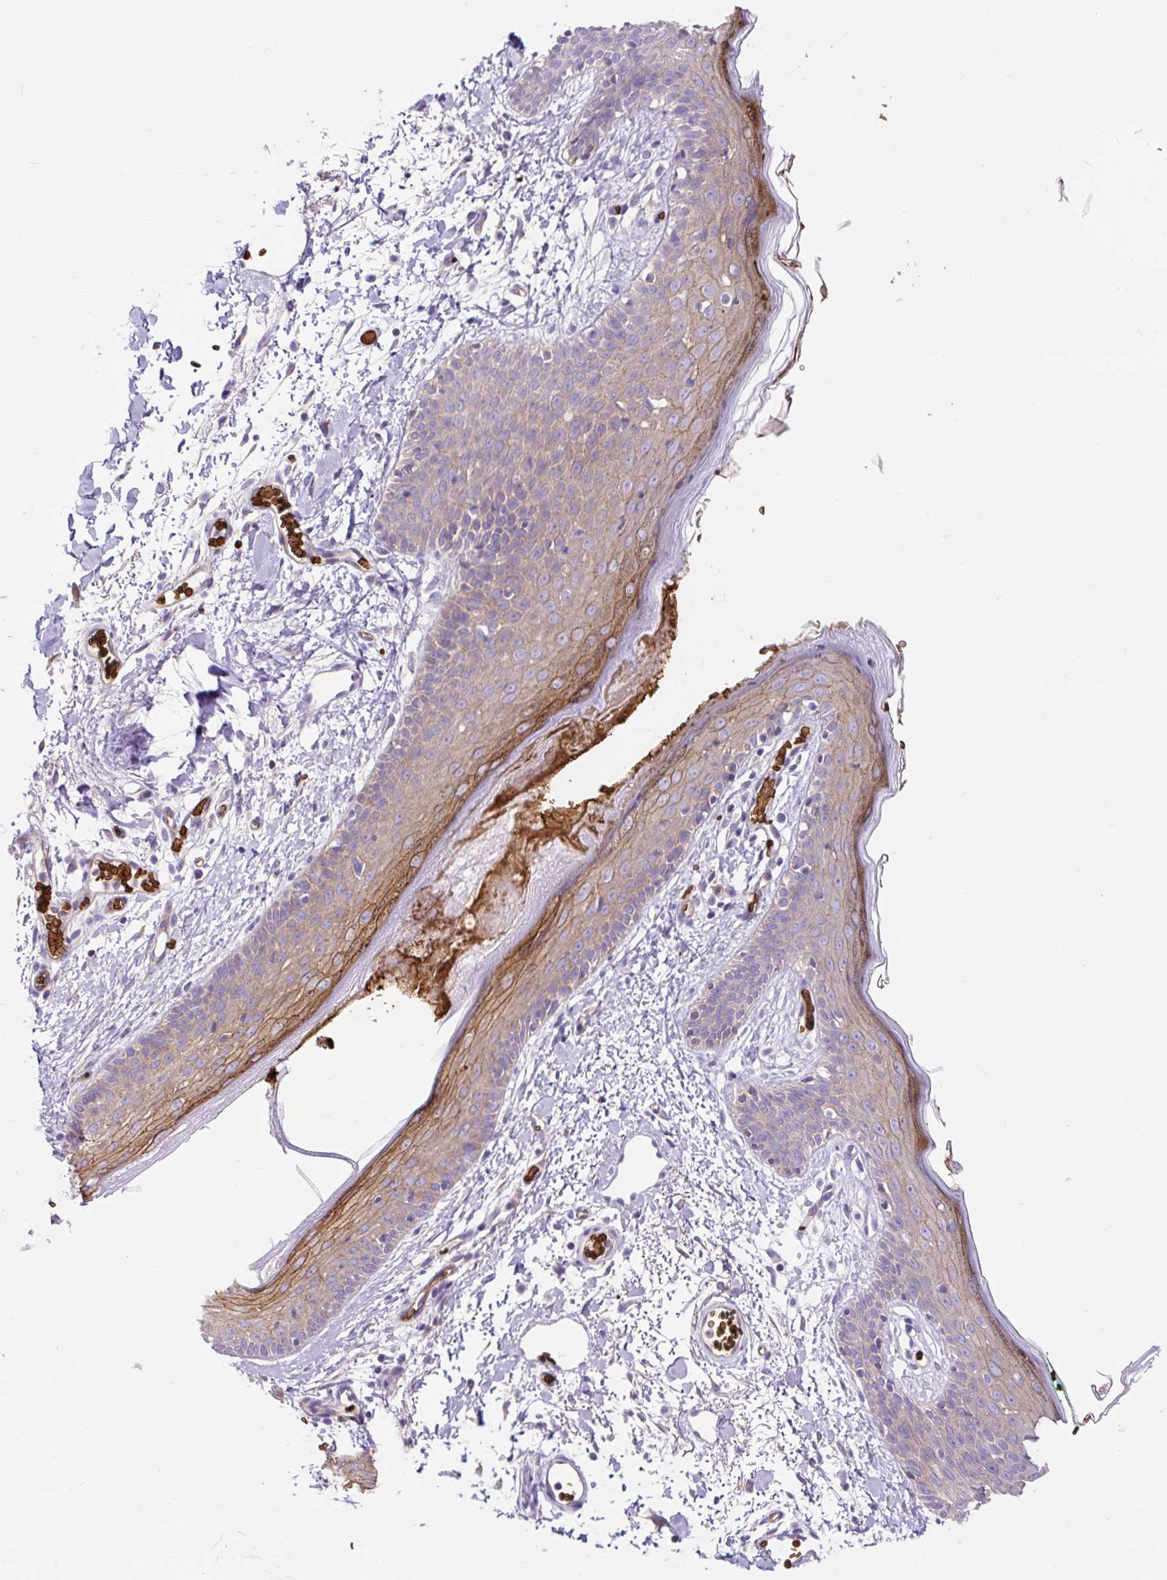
{"staining": {"intensity": "negative", "quantity": "none", "location": "none"}, "tissue": "skin", "cell_type": "Fibroblasts", "image_type": "normal", "snomed": [{"axis": "morphology", "description": "Normal tissue, NOS"}, {"axis": "topography", "description": "Skin"}], "caption": "Immunohistochemistry (IHC) of benign skin demonstrates no positivity in fibroblasts. (DAB immunohistochemistry (IHC) visualized using brightfield microscopy, high magnification).", "gene": "HIP1R", "patient": {"sex": "male", "age": 79}}